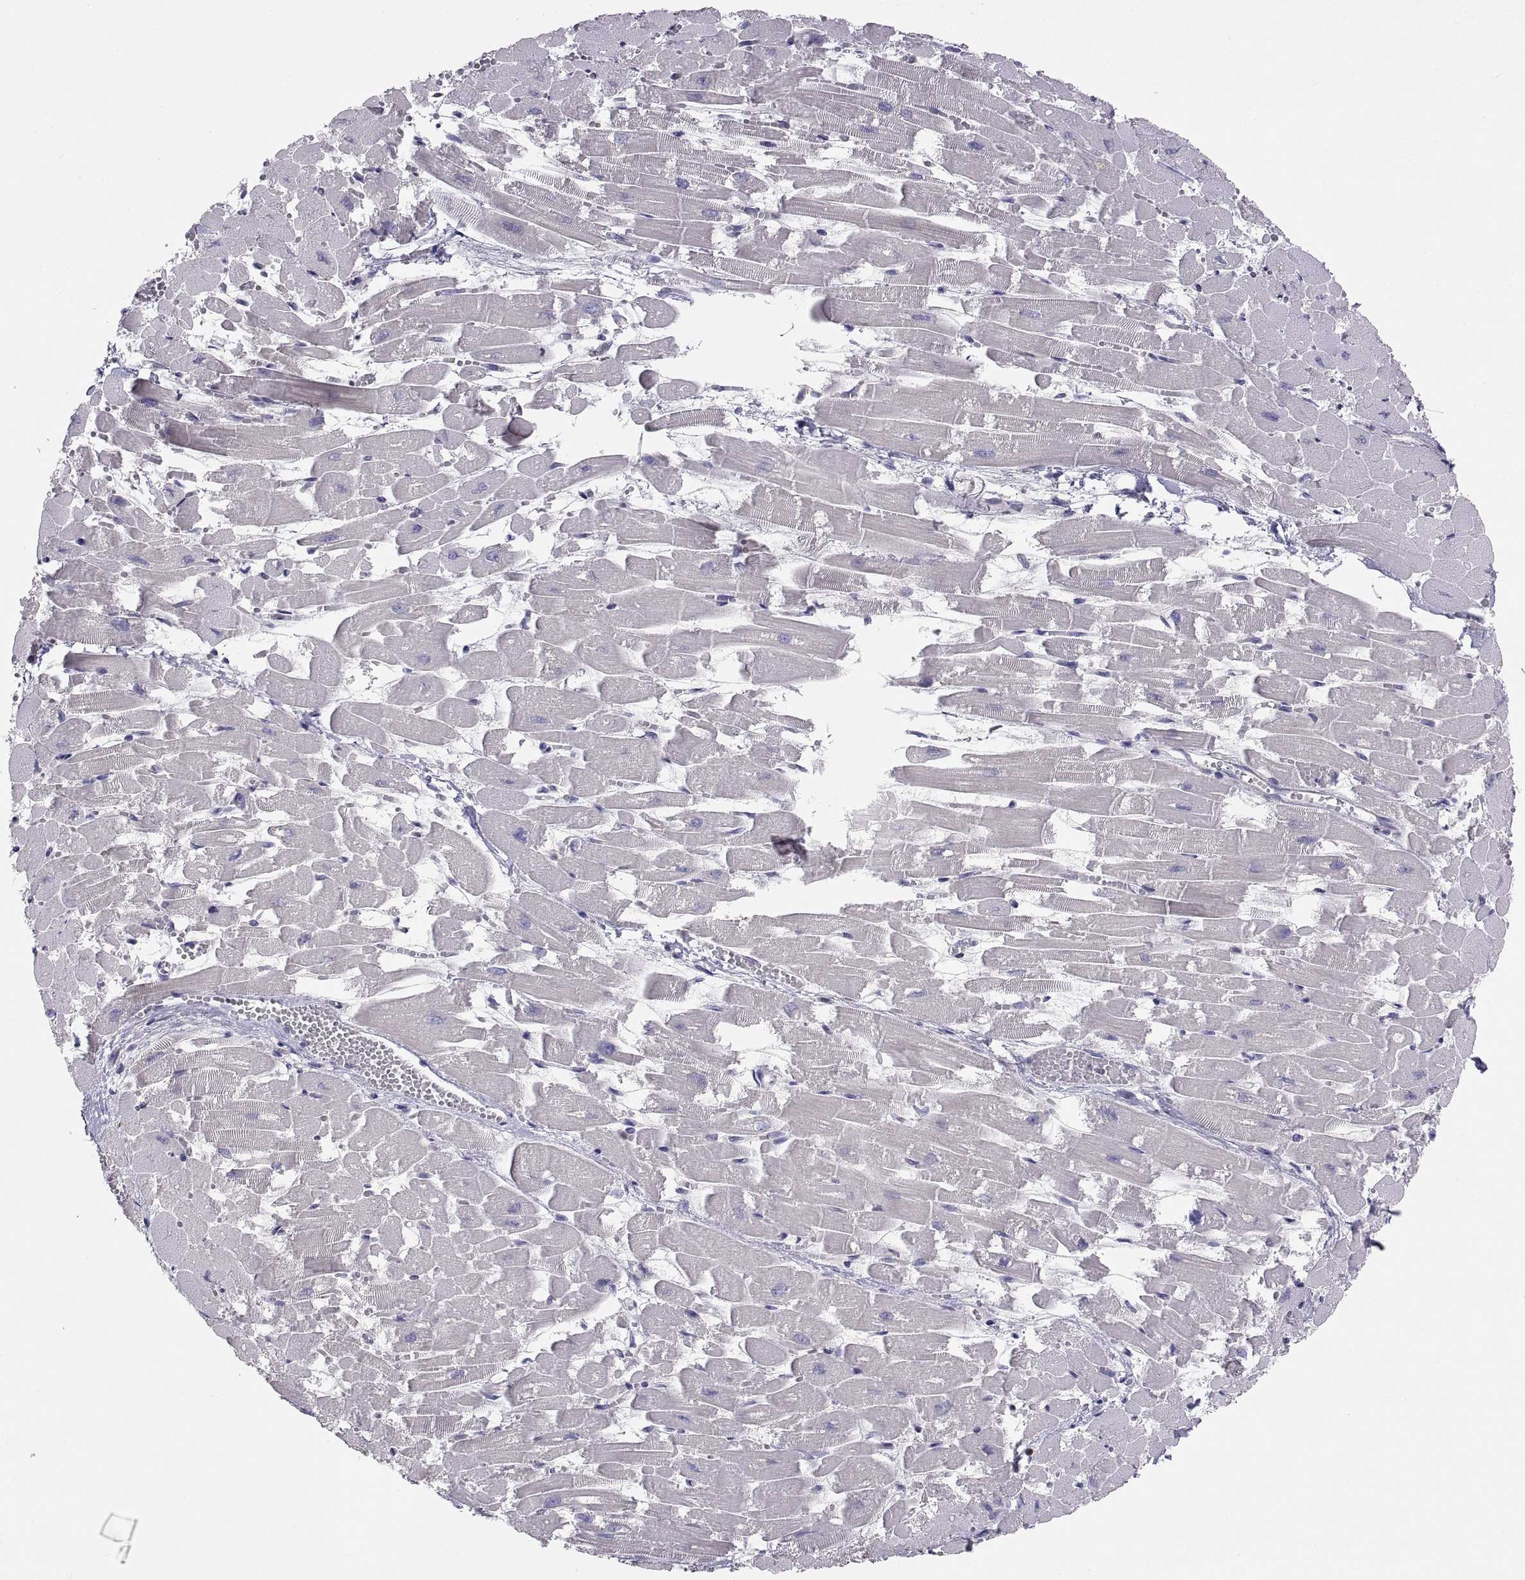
{"staining": {"intensity": "negative", "quantity": "none", "location": "none"}, "tissue": "heart muscle", "cell_type": "Cardiomyocytes", "image_type": "normal", "snomed": [{"axis": "morphology", "description": "Normal tissue, NOS"}, {"axis": "topography", "description": "Heart"}], "caption": "An IHC histopathology image of unremarkable heart muscle is shown. There is no staining in cardiomyocytes of heart muscle.", "gene": "ERO1A", "patient": {"sex": "female", "age": 52}}